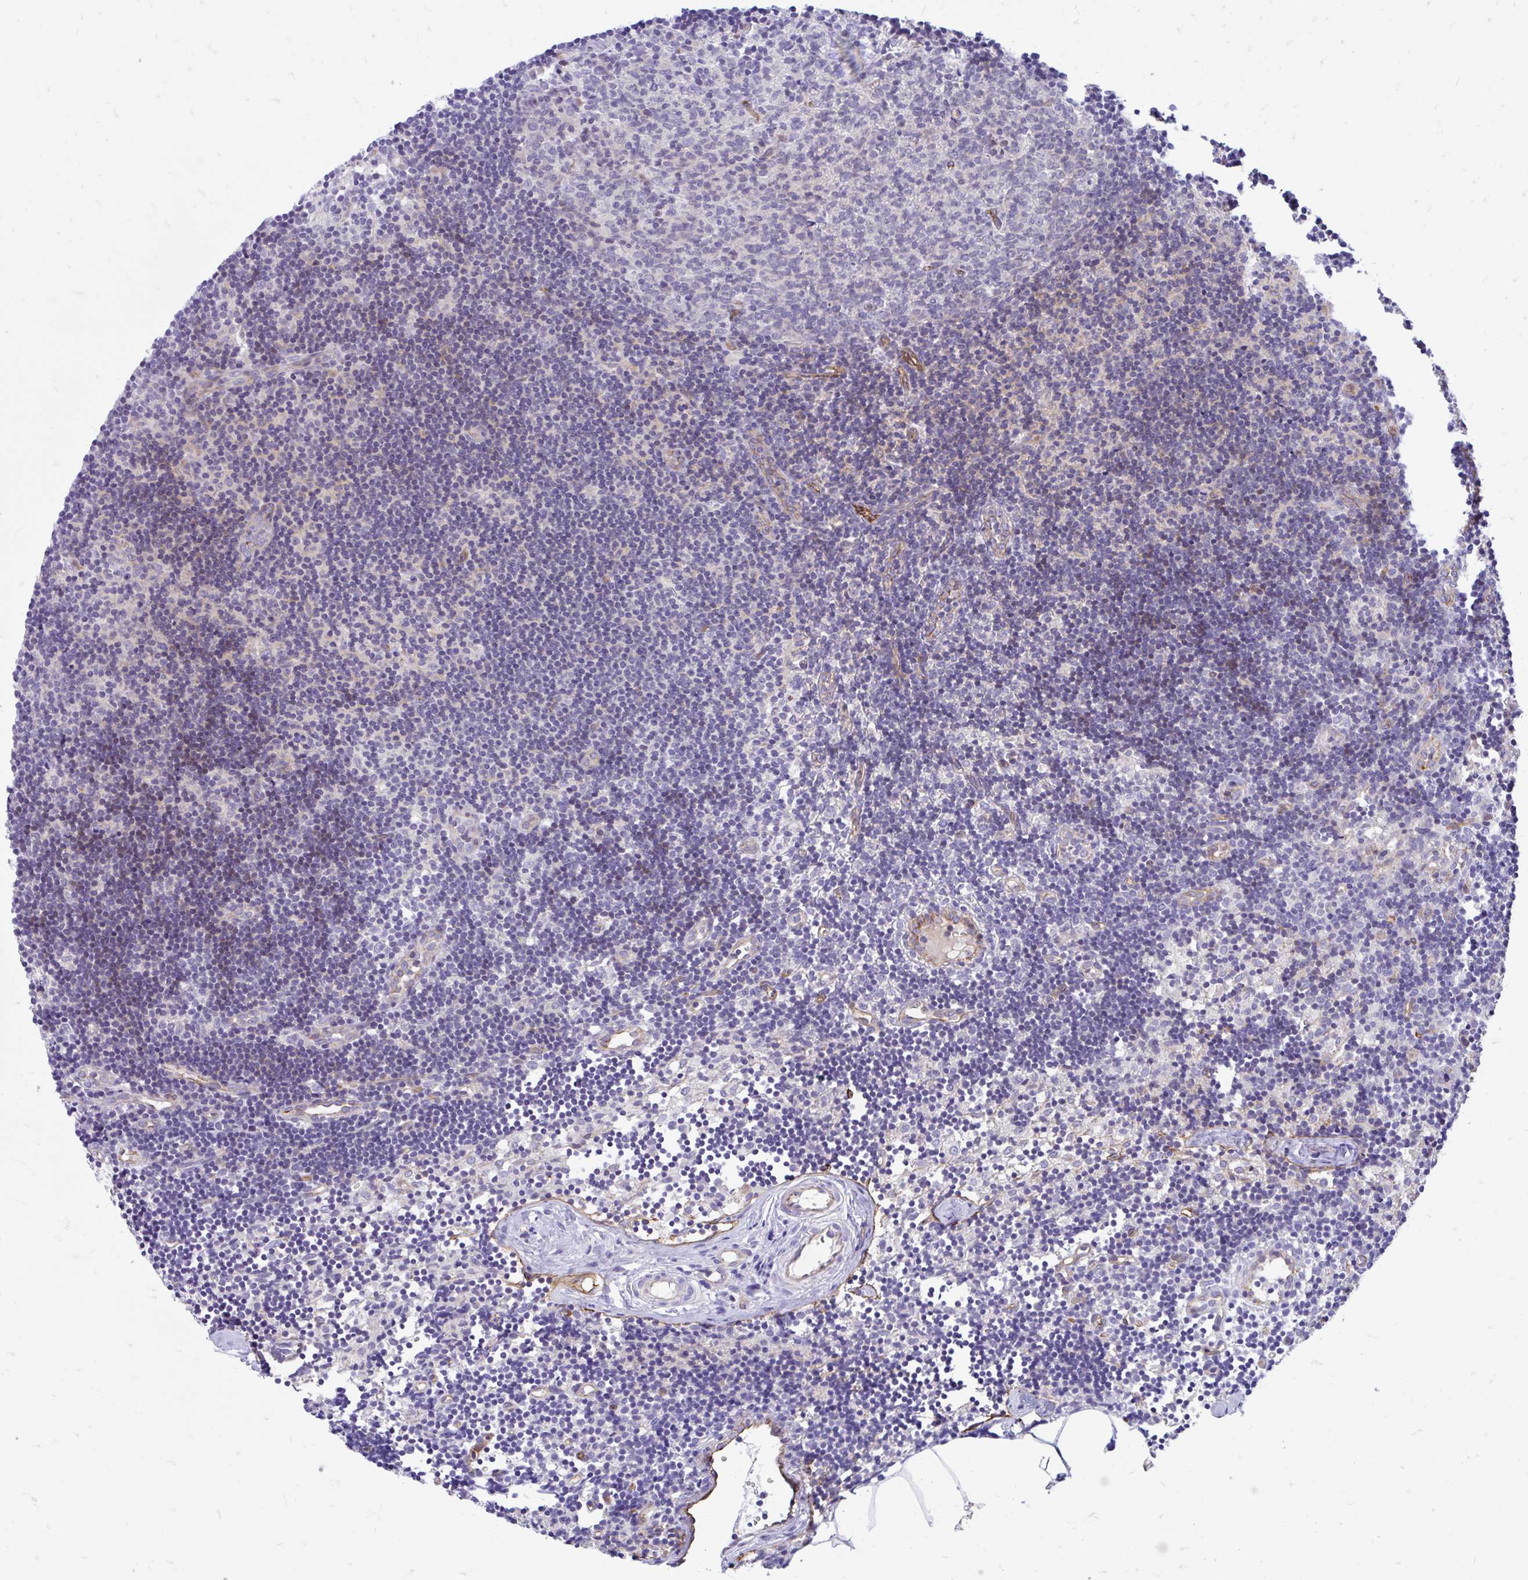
{"staining": {"intensity": "negative", "quantity": "none", "location": "none"}, "tissue": "lymph node", "cell_type": "Germinal center cells", "image_type": "normal", "snomed": [{"axis": "morphology", "description": "Normal tissue, NOS"}, {"axis": "topography", "description": "Lymph node"}], "caption": "Lymph node stained for a protein using IHC exhibits no expression germinal center cells.", "gene": "ESPNL", "patient": {"sex": "female", "age": 31}}